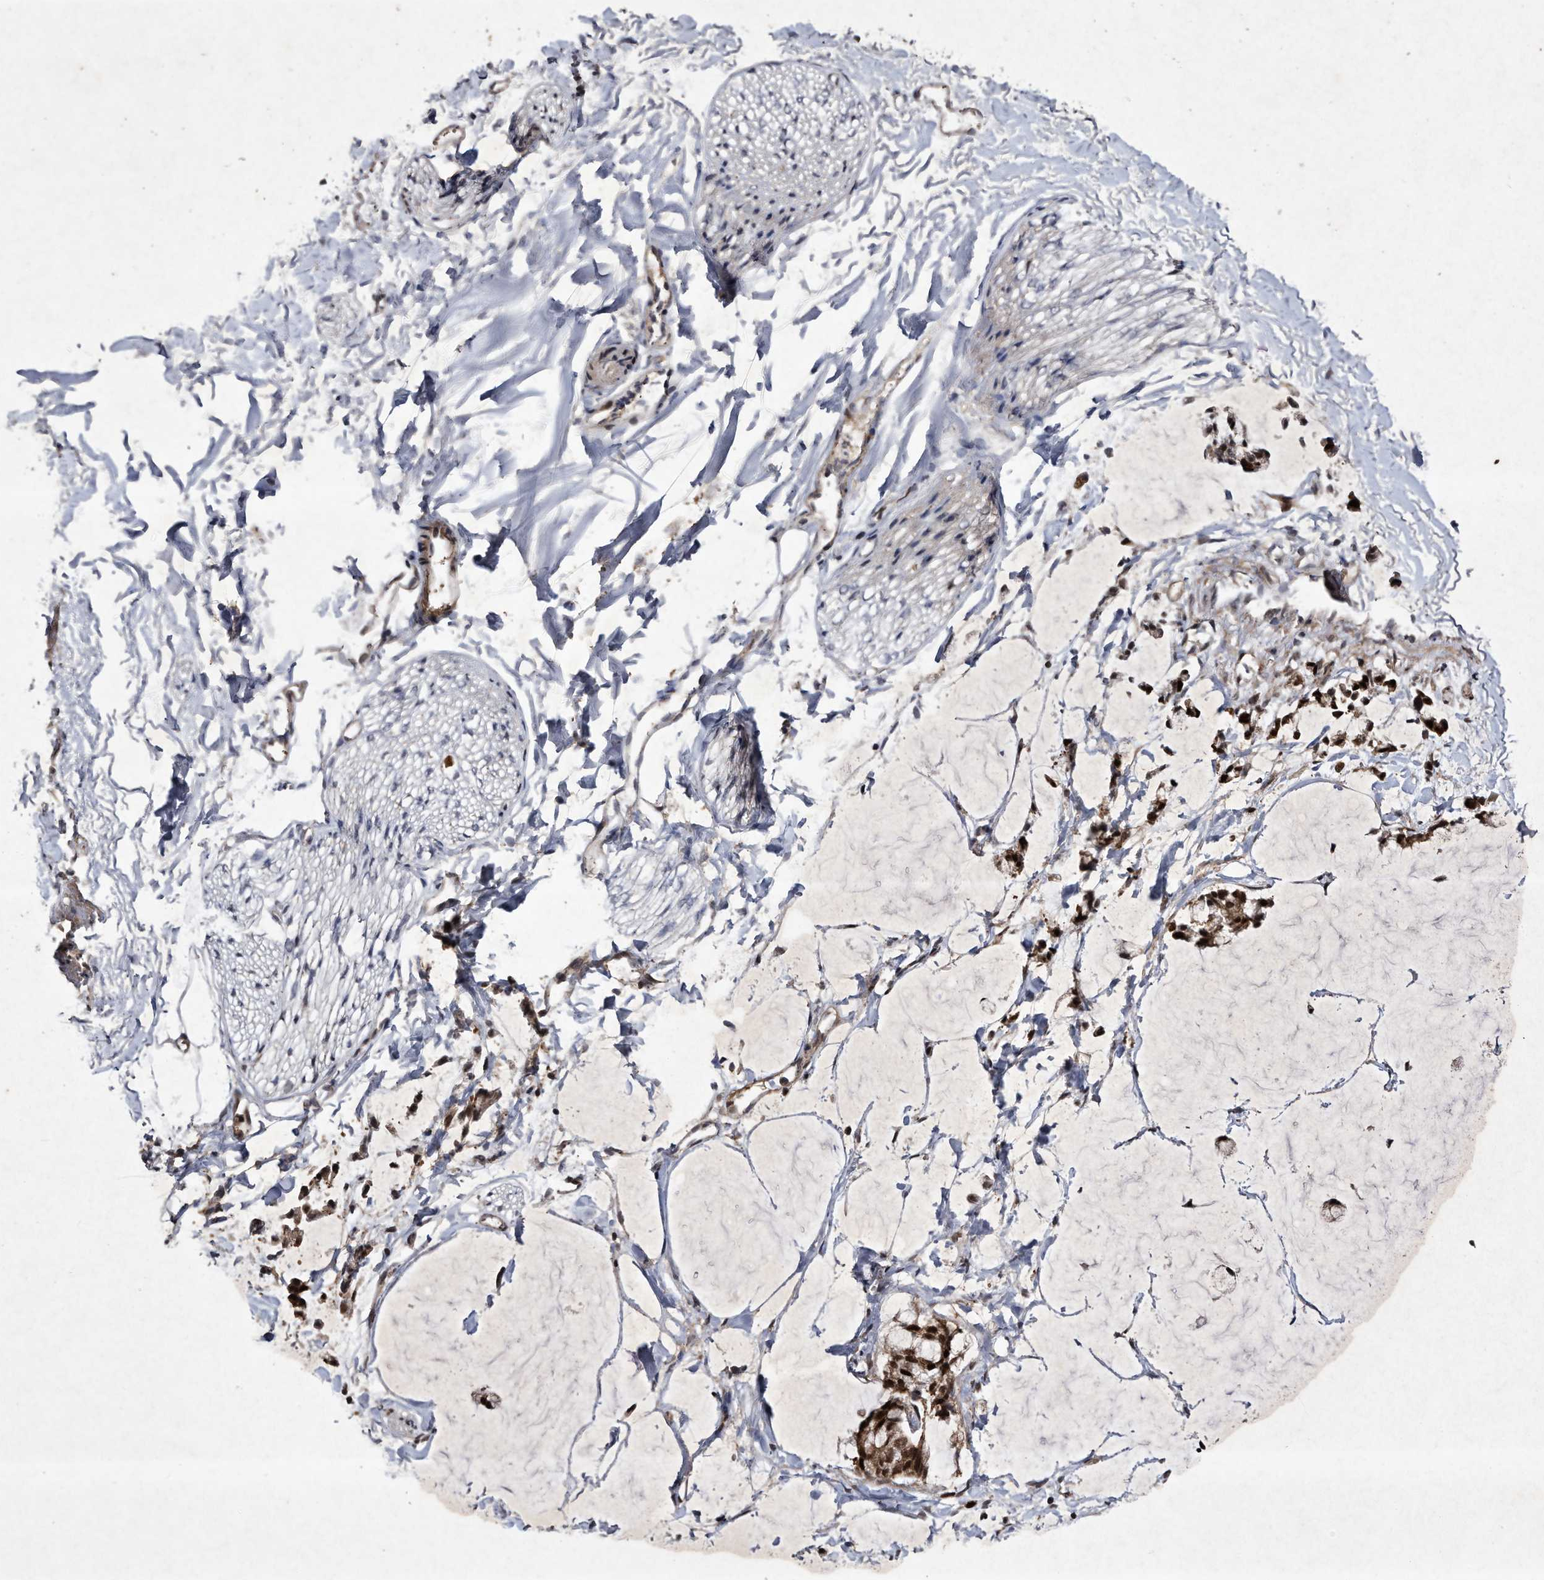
{"staining": {"intensity": "moderate", "quantity": ">75%", "location": "cytoplasmic/membranous,nuclear"}, "tissue": "adipose tissue", "cell_type": "Adipocytes", "image_type": "normal", "snomed": [{"axis": "morphology", "description": "Normal tissue, NOS"}, {"axis": "morphology", "description": "Adenocarcinoma, NOS"}, {"axis": "topography", "description": "Colon"}, {"axis": "topography", "description": "Peripheral nerve tissue"}], "caption": "Immunohistochemical staining of benign adipose tissue demonstrates medium levels of moderate cytoplasmic/membranous,nuclear staining in approximately >75% of adipocytes.", "gene": "RAD23B", "patient": {"sex": "male", "age": 14}}